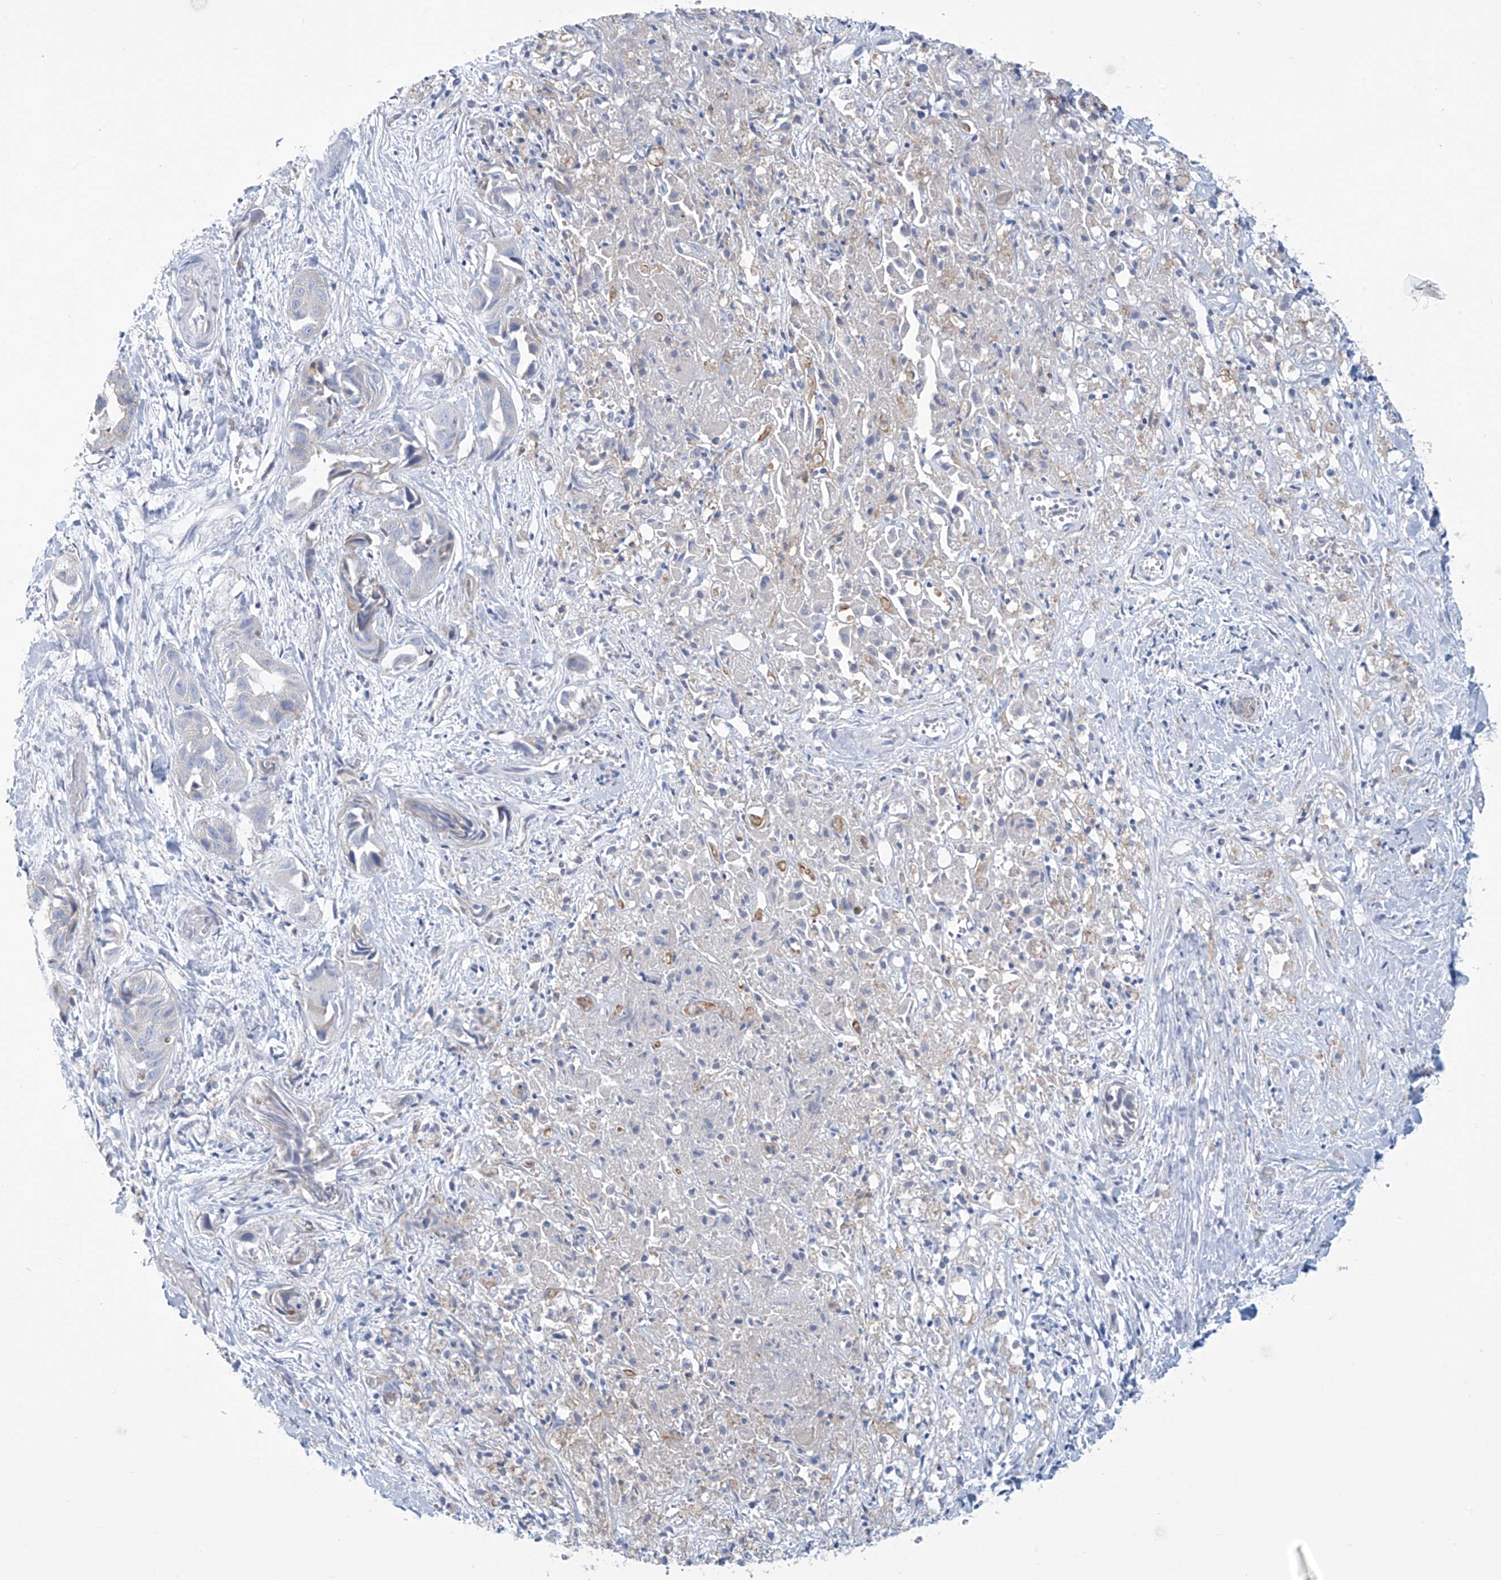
{"staining": {"intensity": "weak", "quantity": "<25%", "location": "cytoplasmic/membranous"}, "tissue": "liver cancer", "cell_type": "Tumor cells", "image_type": "cancer", "snomed": [{"axis": "morphology", "description": "Cholangiocarcinoma"}, {"axis": "topography", "description": "Liver"}], "caption": "There is no significant positivity in tumor cells of liver cholangiocarcinoma.", "gene": "ABHD13", "patient": {"sex": "female", "age": 52}}